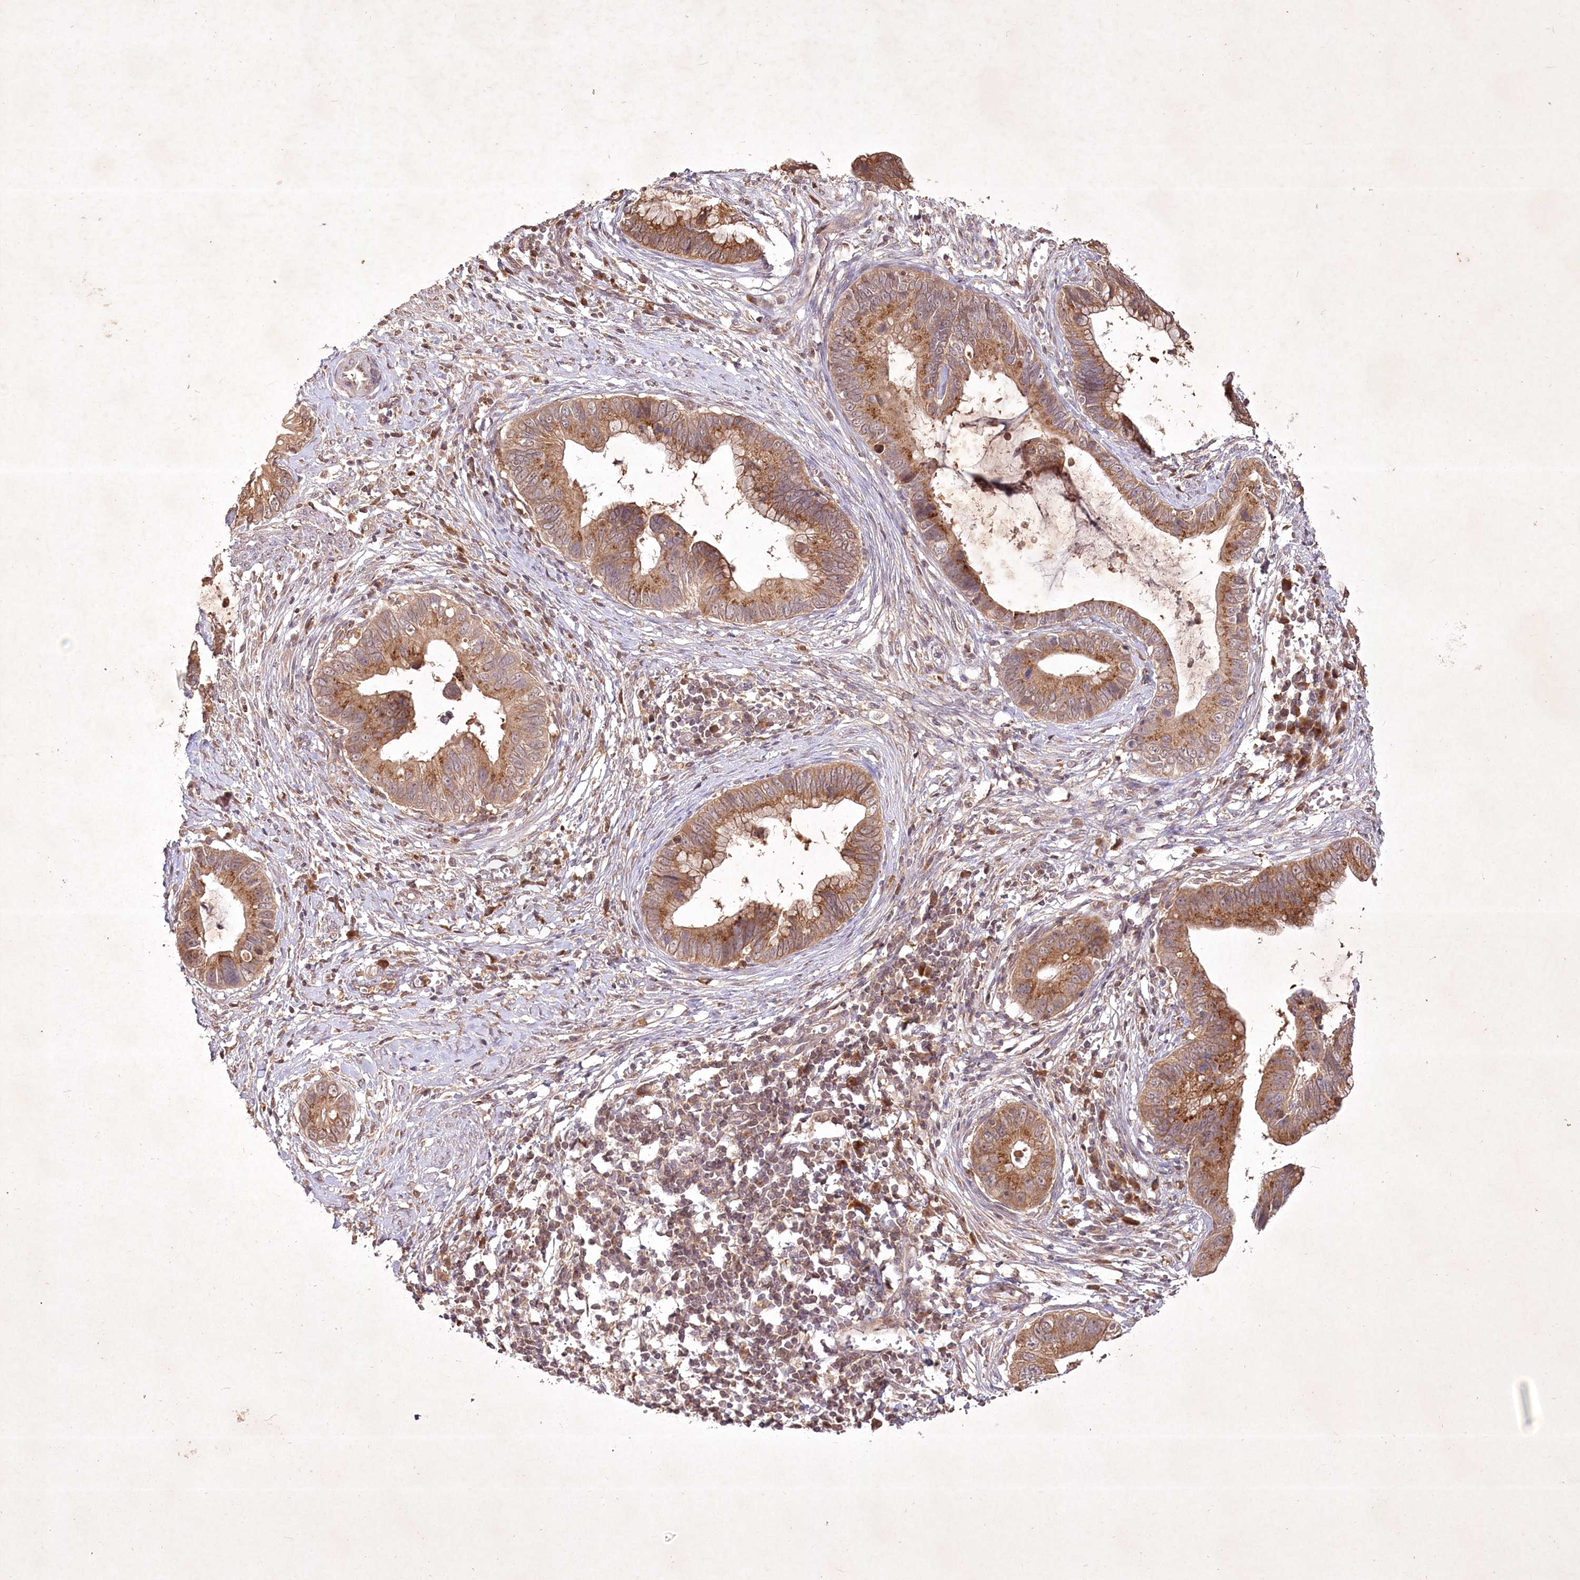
{"staining": {"intensity": "moderate", "quantity": ">75%", "location": "cytoplasmic/membranous"}, "tissue": "cervical cancer", "cell_type": "Tumor cells", "image_type": "cancer", "snomed": [{"axis": "morphology", "description": "Adenocarcinoma, NOS"}, {"axis": "topography", "description": "Cervix"}], "caption": "Human cervical cancer (adenocarcinoma) stained with a brown dye exhibits moderate cytoplasmic/membranous positive staining in approximately >75% of tumor cells.", "gene": "IRAK1BP1", "patient": {"sex": "female", "age": 44}}